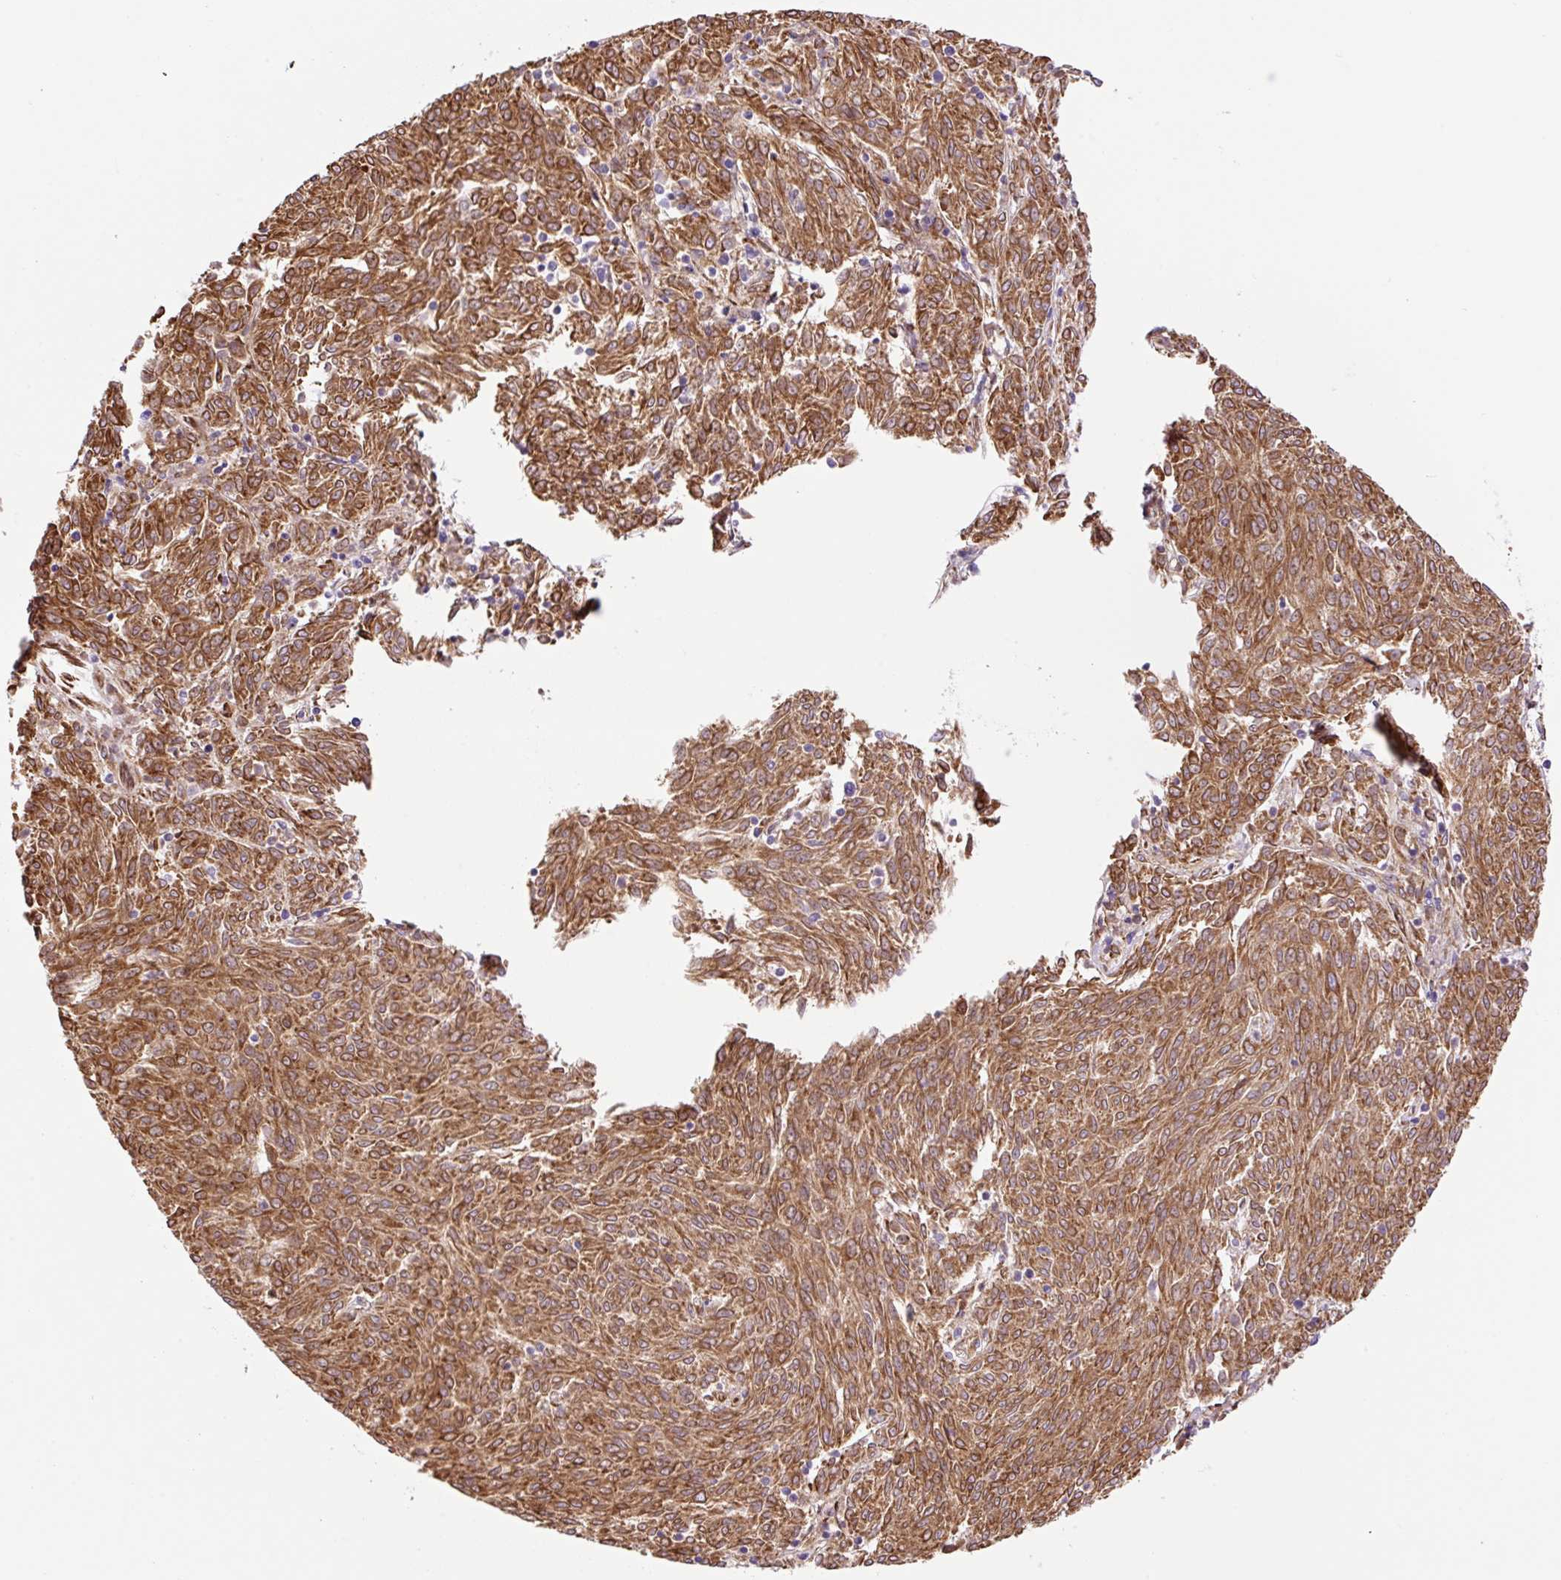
{"staining": {"intensity": "strong", "quantity": ">75%", "location": "cytoplasmic/membranous"}, "tissue": "melanoma", "cell_type": "Tumor cells", "image_type": "cancer", "snomed": [{"axis": "morphology", "description": "Malignant melanoma, NOS"}, {"axis": "topography", "description": "Skin"}], "caption": "Strong cytoplasmic/membranous positivity is seen in approximately >75% of tumor cells in melanoma. The protein of interest is shown in brown color, while the nuclei are stained blue.", "gene": "RAB30", "patient": {"sex": "female", "age": 72}}